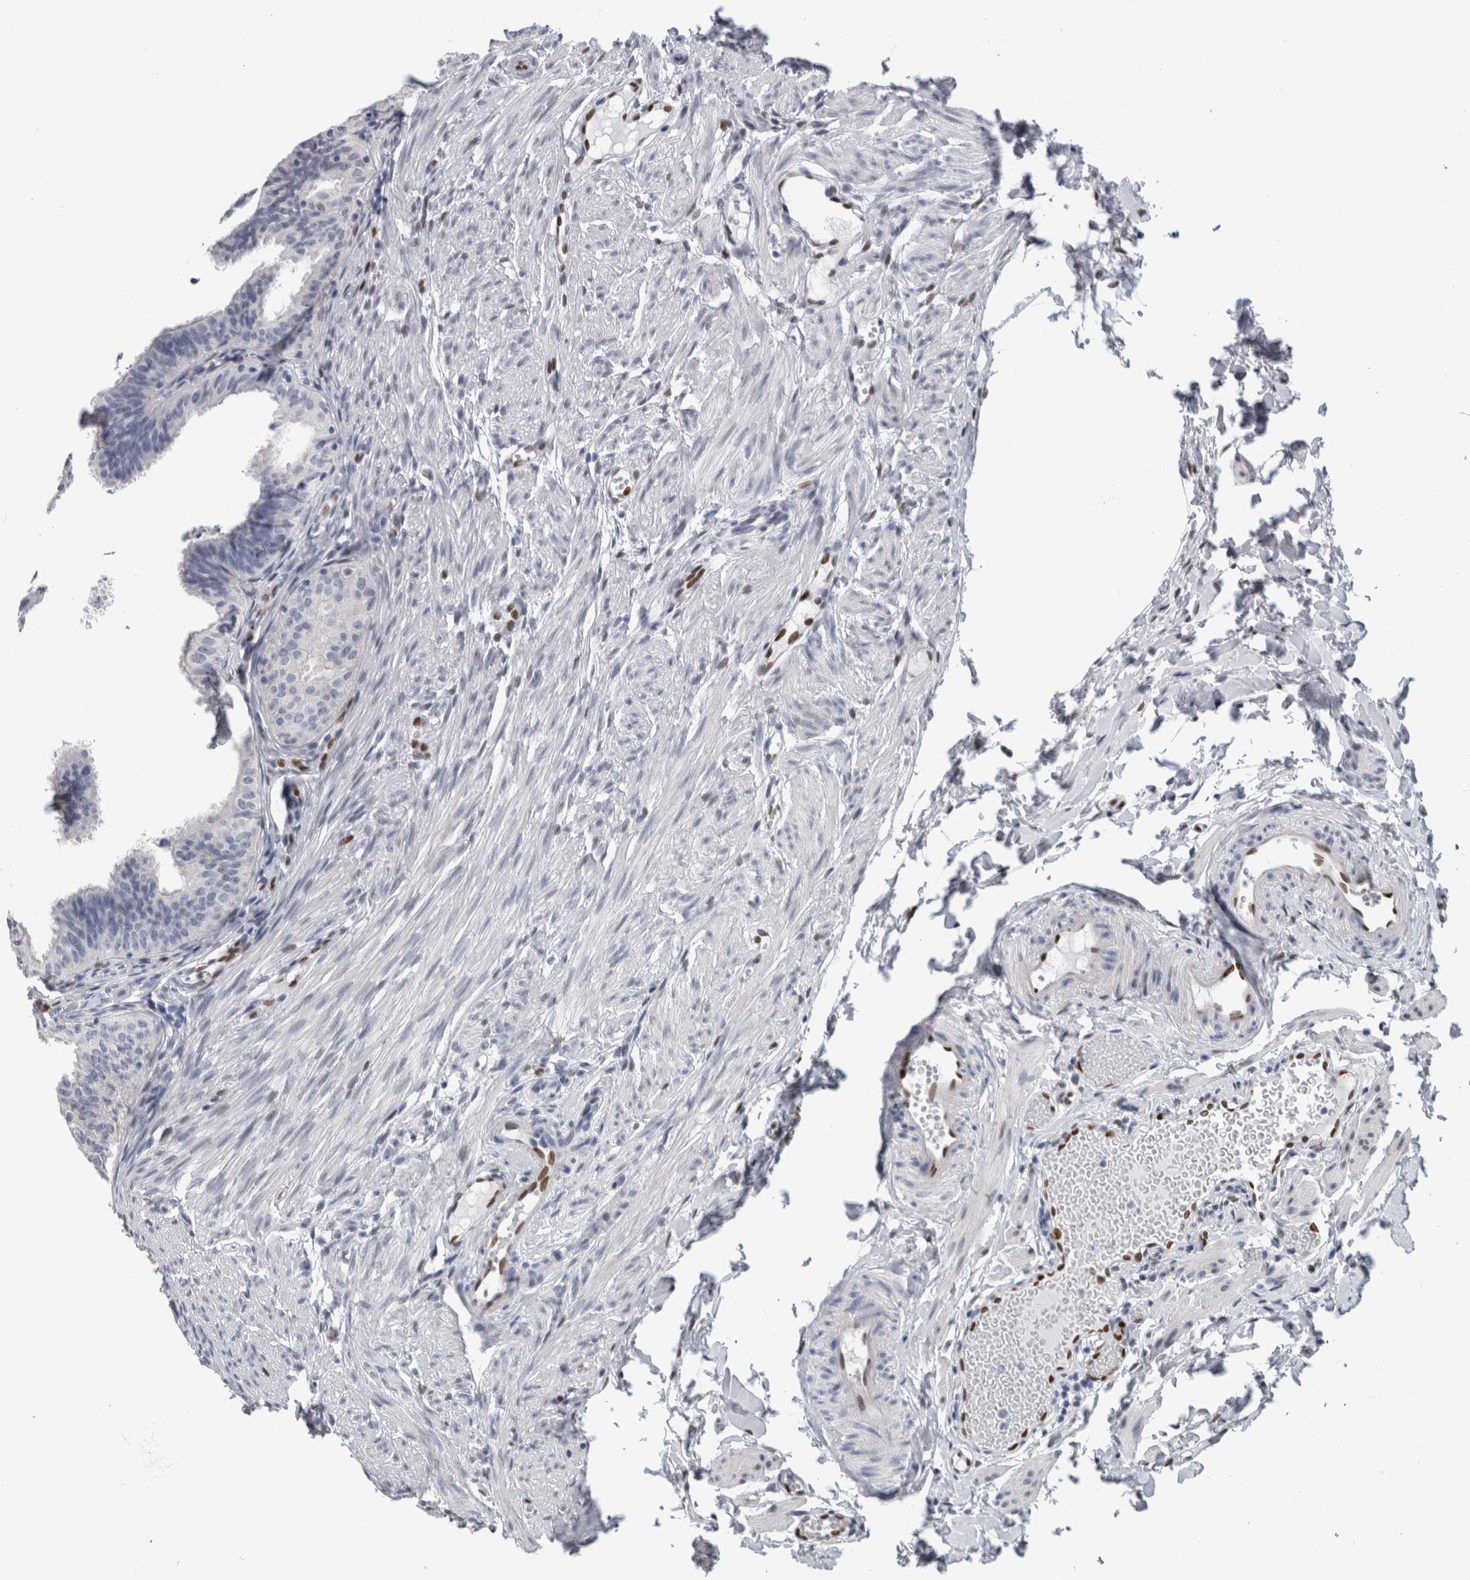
{"staining": {"intensity": "negative", "quantity": "none", "location": "none"}, "tissue": "fallopian tube", "cell_type": "Glandular cells", "image_type": "normal", "snomed": [{"axis": "morphology", "description": "Normal tissue, NOS"}, {"axis": "topography", "description": "Fallopian tube"}], "caption": "Glandular cells show no significant protein positivity in benign fallopian tube. (DAB (3,3'-diaminobenzidine) IHC, high magnification).", "gene": "IL33", "patient": {"sex": "female", "age": 35}}